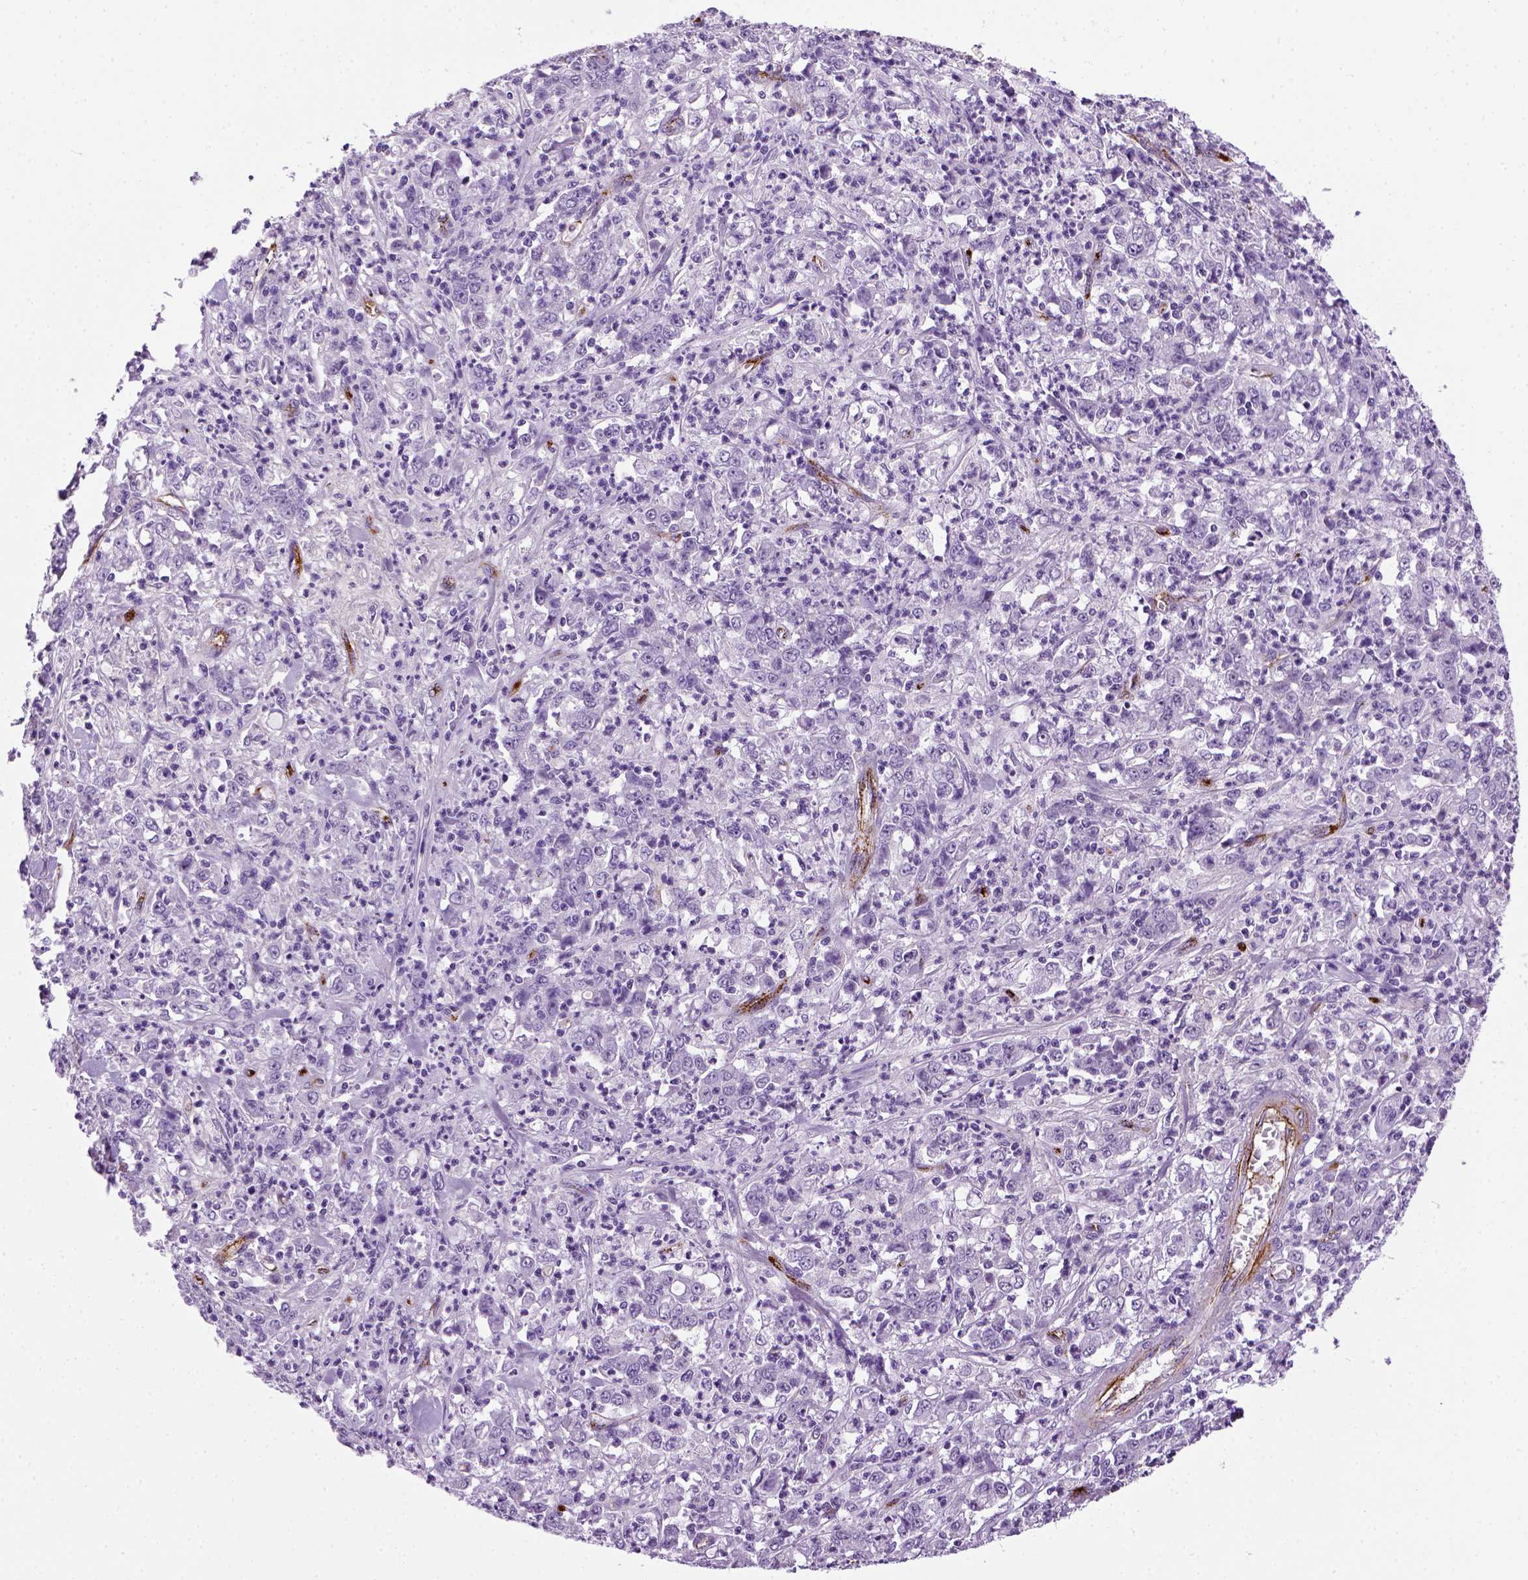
{"staining": {"intensity": "negative", "quantity": "none", "location": "none"}, "tissue": "stomach cancer", "cell_type": "Tumor cells", "image_type": "cancer", "snomed": [{"axis": "morphology", "description": "Adenocarcinoma, NOS"}, {"axis": "topography", "description": "Stomach, lower"}], "caption": "There is no significant positivity in tumor cells of stomach cancer.", "gene": "VWF", "patient": {"sex": "female", "age": 71}}